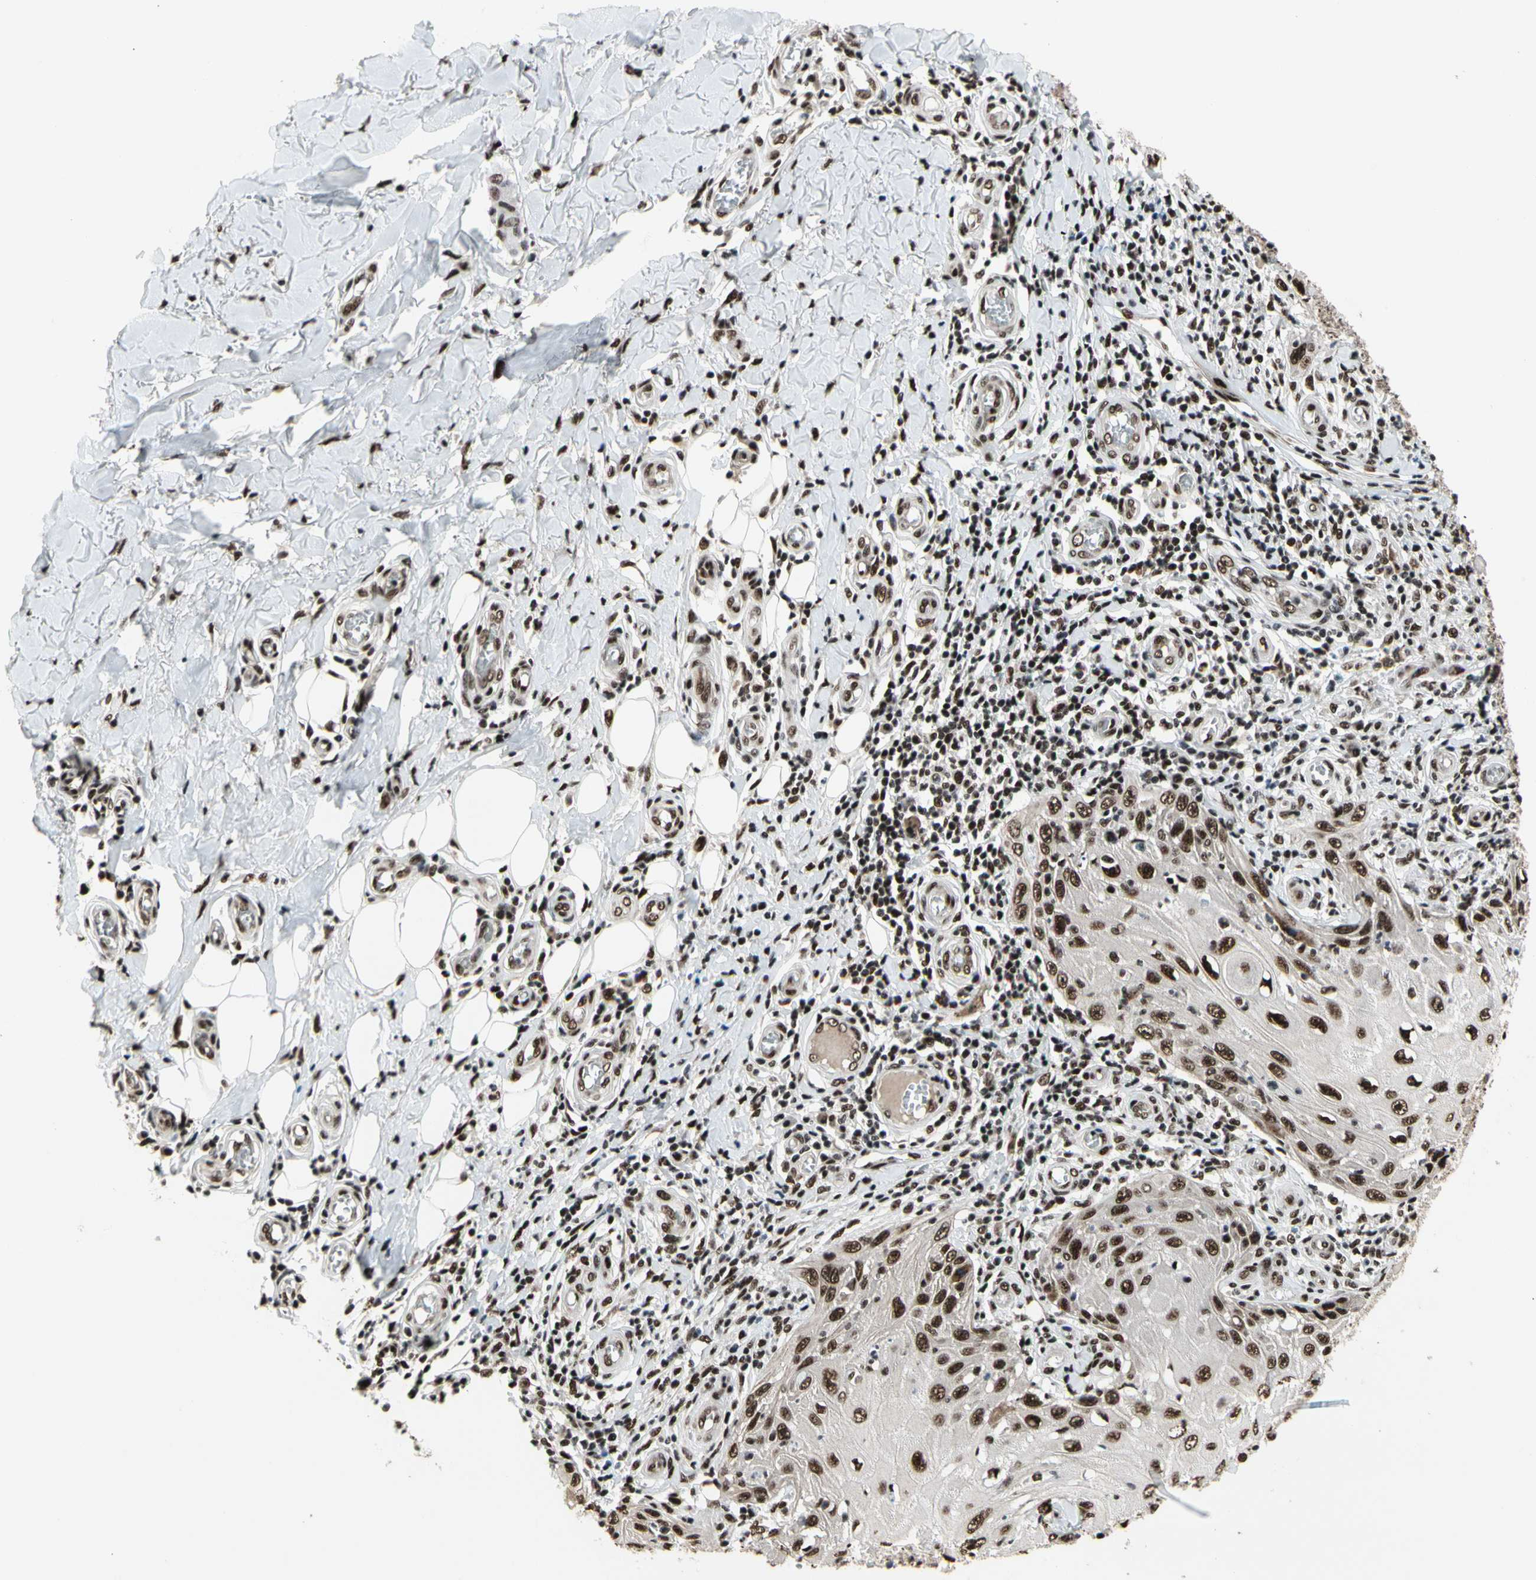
{"staining": {"intensity": "strong", "quantity": ">75%", "location": "nuclear"}, "tissue": "skin cancer", "cell_type": "Tumor cells", "image_type": "cancer", "snomed": [{"axis": "morphology", "description": "Squamous cell carcinoma, NOS"}, {"axis": "topography", "description": "Skin"}], "caption": "Immunohistochemical staining of skin cancer (squamous cell carcinoma) shows strong nuclear protein expression in about >75% of tumor cells.", "gene": "SRSF11", "patient": {"sex": "female", "age": 73}}